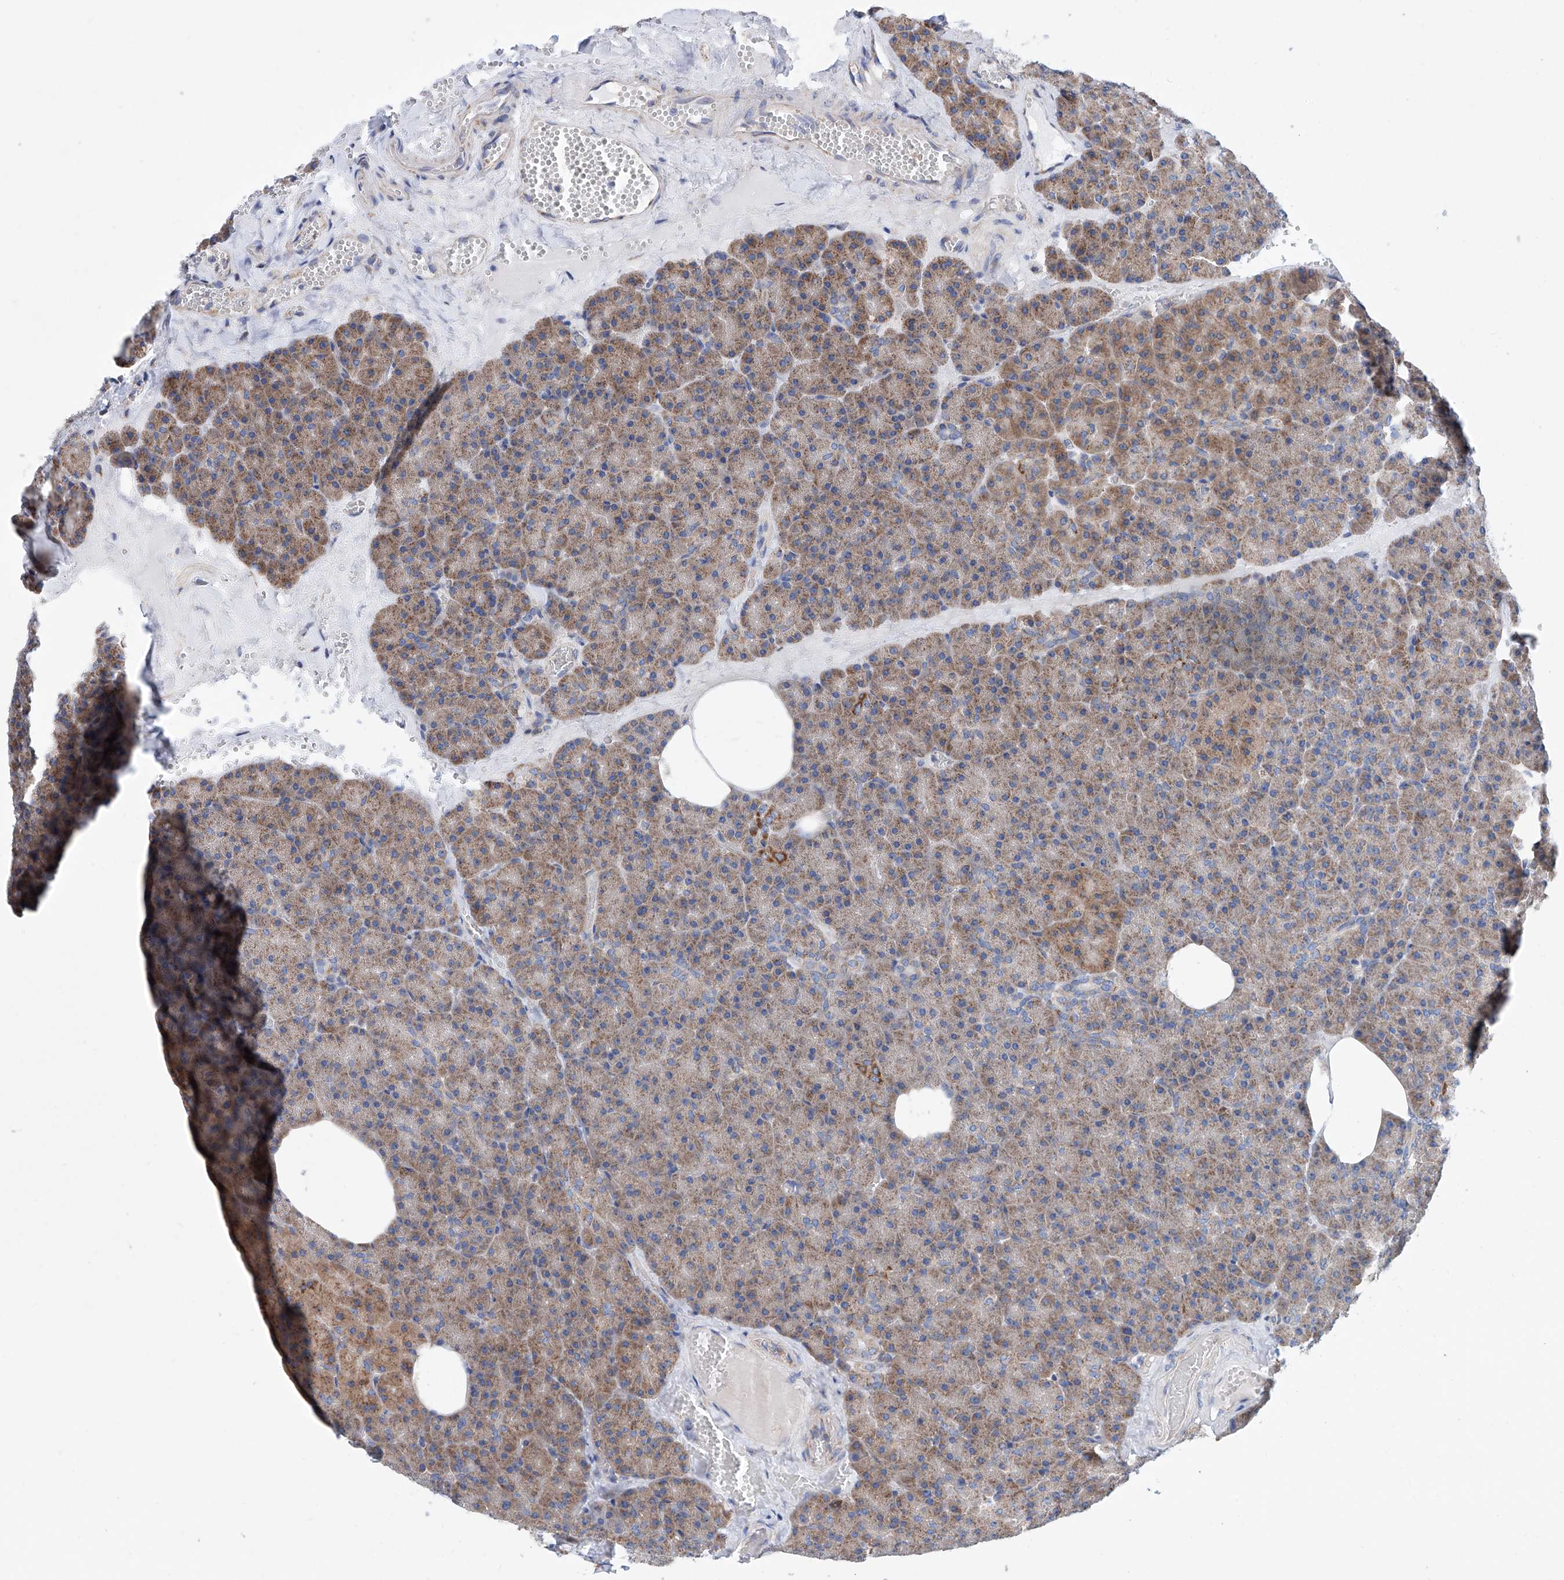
{"staining": {"intensity": "moderate", "quantity": ">75%", "location": "cytoplasmic/membranous"}, "tissue": "pancreas", "cell_type": "Exocrine glandular cells", "image_type": "normal", "snomed": [{"axis": "morphology", "description": "Normal tissue, NOS"}, {"axis": "morphology", "description": "Carcinoid, malignant, NOS"}, {"axis": "topography", "description": "Pancreas"}], "caption": "Immunohistochemistry photomicrograph of unremarkable pancreas: pancreas stained using immunohistochemistry (IHC) reveals medium levels of moderate protein expression localized specifically in the cytoplasmic/membranous of exocrine glandular cells, appearing as a cytoplasmic/membranous brown color.", "gene": "MAD2L1", "patient": {"sex": "female", "age": 35}}